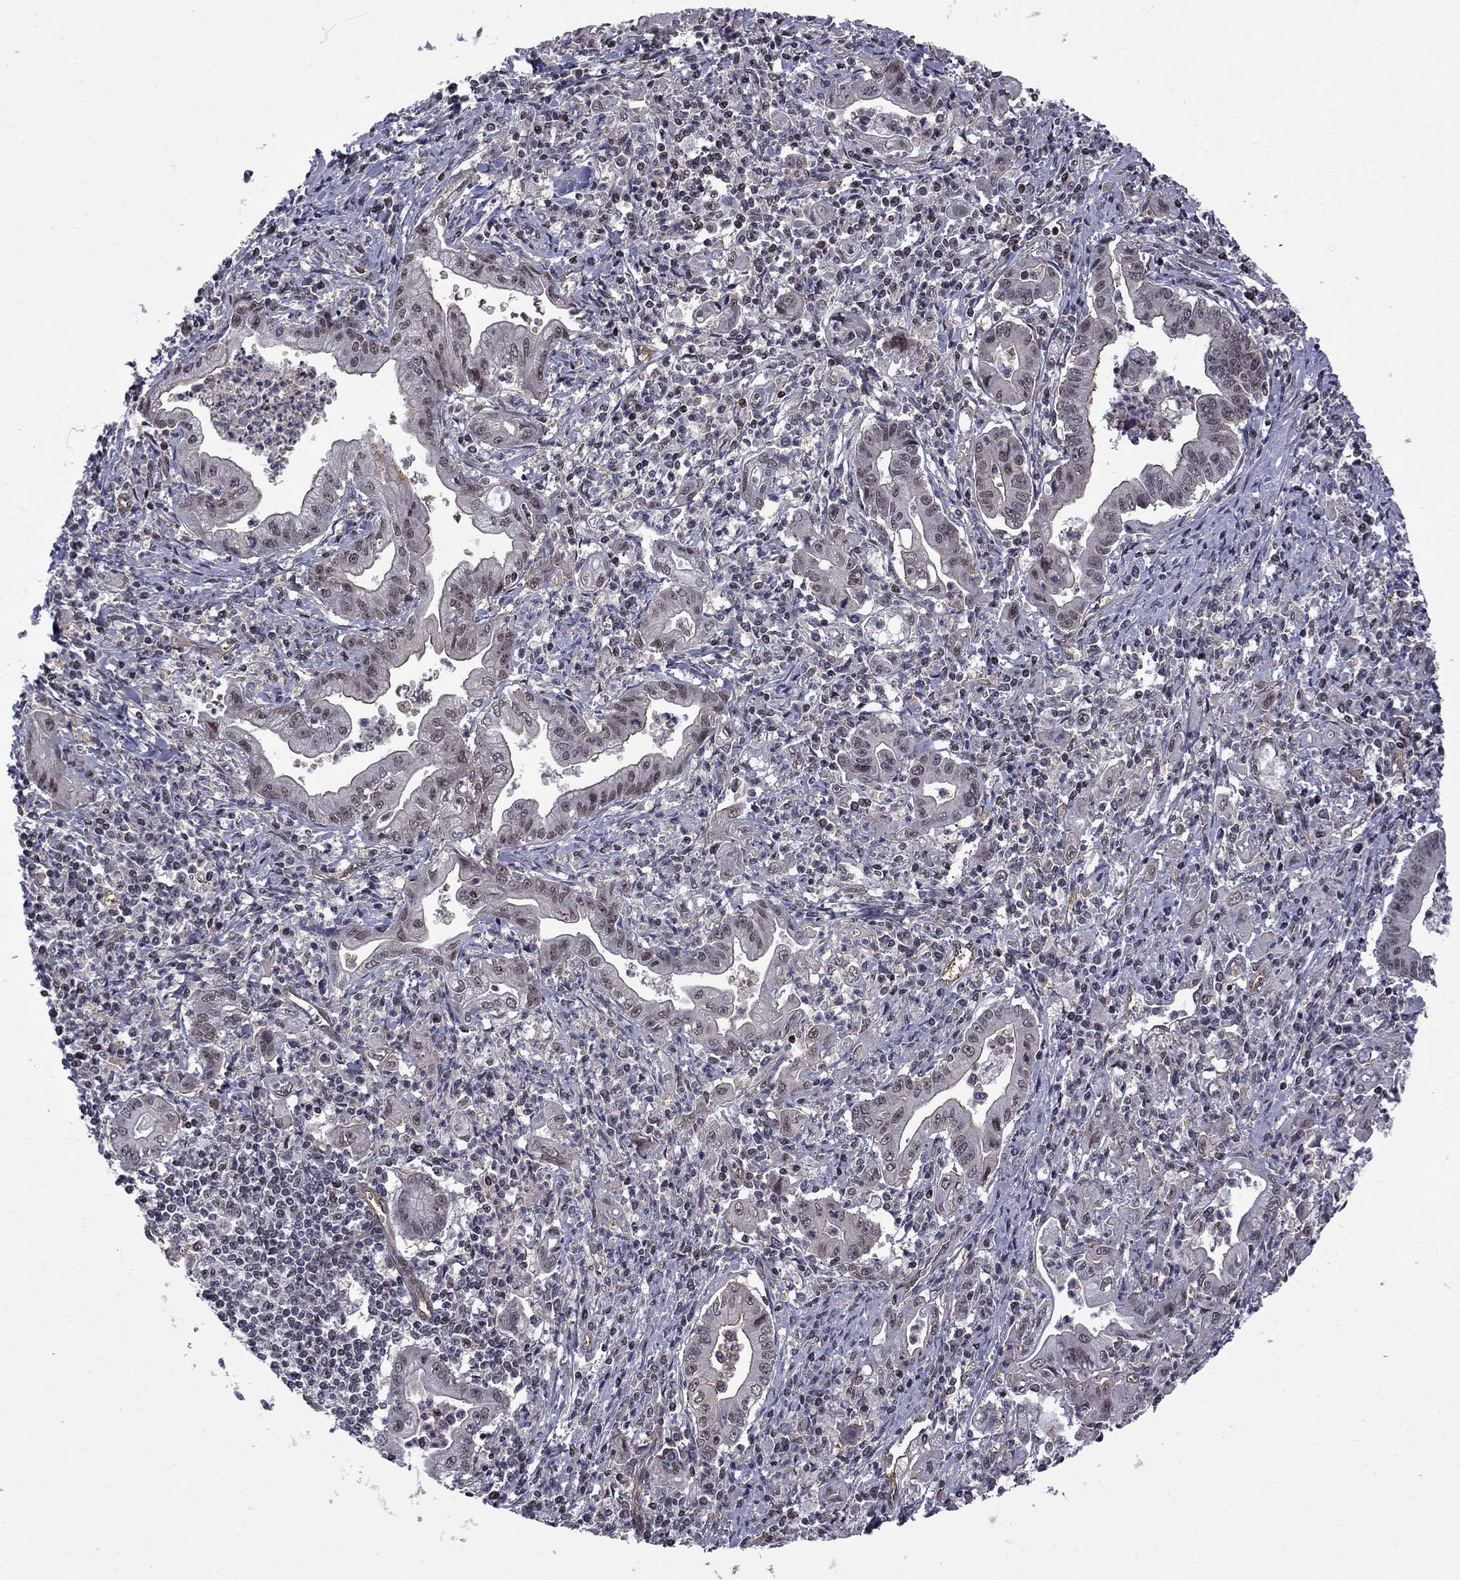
{"staining": {"intensity": "negative", "quantity": "none", "location": "none"}, "tissue": "stomach cancer", "cell_type": "Tumor cells", "image_type": "cancer", "snomed": [{"axis": "morphology", "description": "Adenocarcinoma, NOS"}, {"axis": "topography", "description": "Stomach, upper"}], "caption": "Immunohistochemistry of human stomach cancer (adenocarcinoma) reveals no staining in tumor cells.", "gene": "BRF1", "patient": {"sex": "female", "age": 79}}